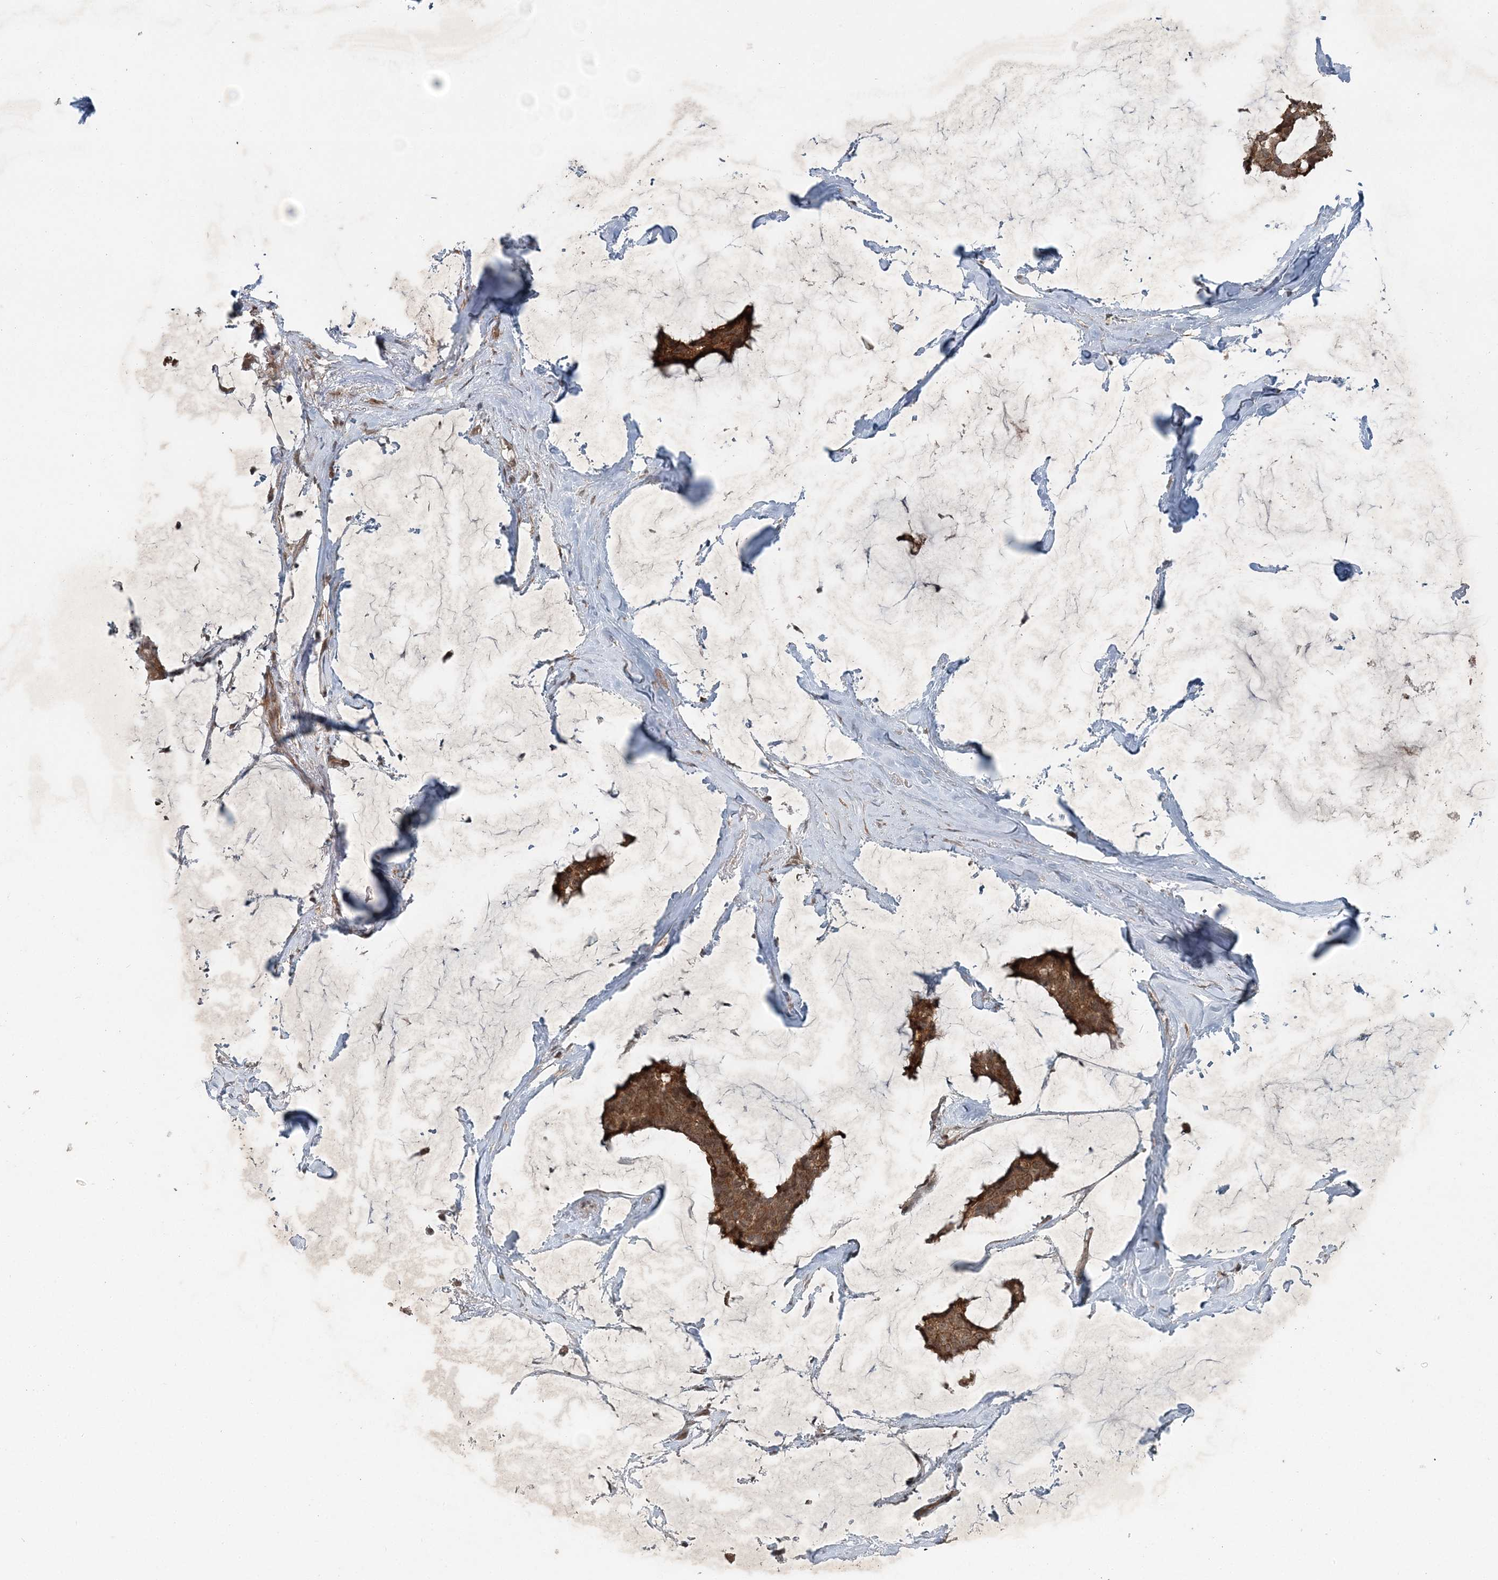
{"staining": {"intensity": "moderate", "quantity": ">75%", "location": "cytoplasmic/membranous,nuclear"}, "tissue": "breast cancer", "cell_type": "Tumor cells", "image_type": "cancer", "snomed": [{"axis": "morphology", "description": "Duct carcinoma"}, {"axis": "topography", "description": "Breast"}], "caption": "IHC (DAB (3,3'-diaminobenzidine)) staining of human breast cancer (invasive ductal carcinoma) exhibits moderate cytoplasmic/membranous and nuclear protein staining in about >75% of tumor cells. The protein of interest is shown in brown color, while the nuclei are stained blue.", "gene": "FBXL17", "patient": {"sex": "female", "age": 93}}